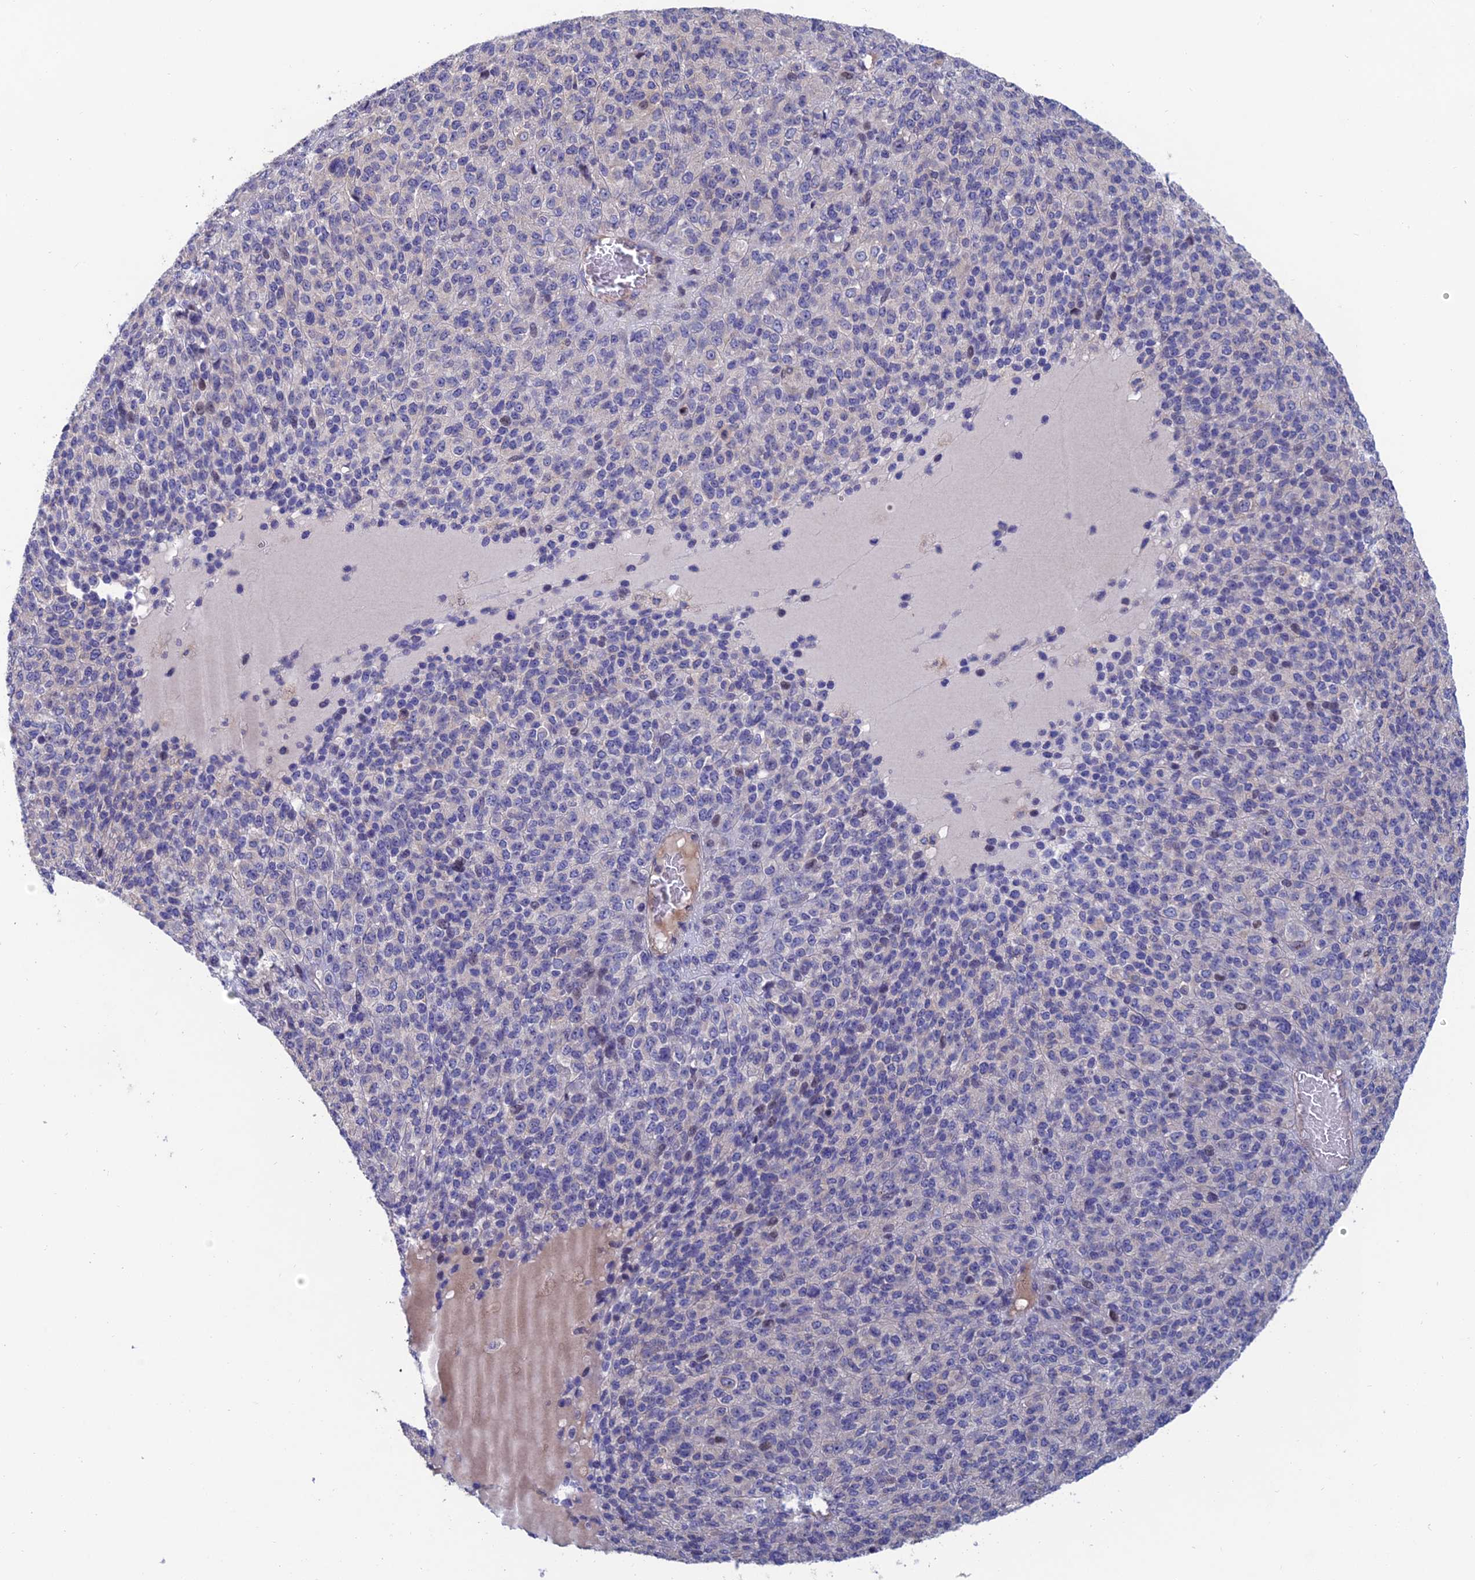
{"staining": {"intensity": "negative", "quantity": "none", "location": "none"}, "tissue": "melanoma", "cell_type": "Tumor cells", "image_type": "cancer", "snomed": [{"axis": "morphology", "description": "Malignant melanoma, Metastatic site"}, {"axis": "topography", "description": "Brain"}], "caption": "The micrograph displays no significant staining in tumor cells of malignant melanoma (metastatic site).", "gene": "USP37", "patient": {"sex": "female", "age": 56}}